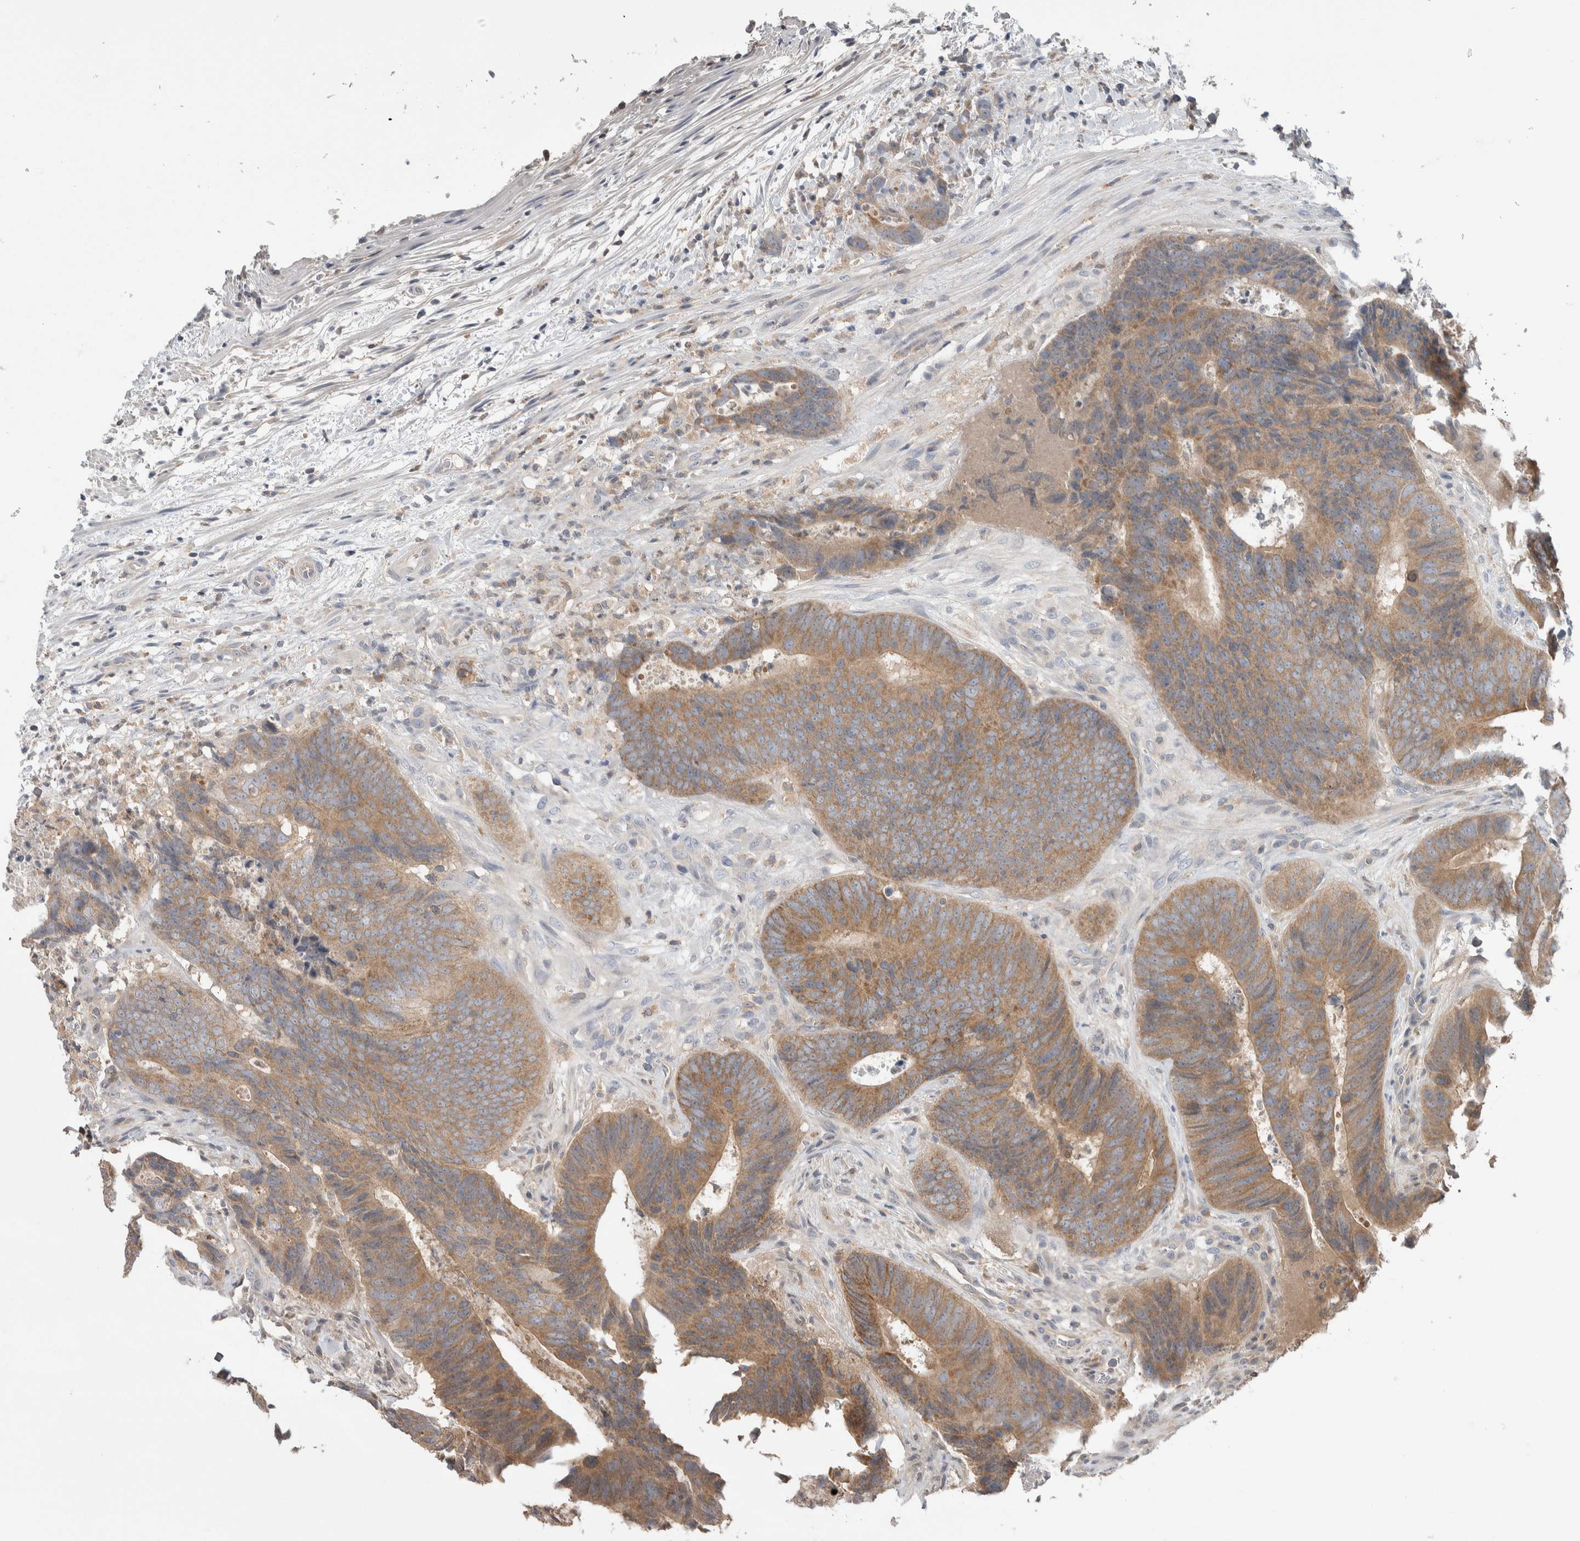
{"staining": {"intensity": "moderate", "quantity": ">75%", "location": "cytoplasmic/membranous"}, "tissue": "colorectal cancer", "cell_type": "Tumor cells", "image_type": "cancer", "snomed": [{"axis": "morphology", "description": "Adenocarcinoma, NOS"}, {"axis": "topography", "description": "Colon"}], "caption": "This photomicrograph displays colorectal cancer stained with IHC to label a protein in brown. The cytoplasmic/membranous of tumor cells show moderate positivity for the protein. Nuclei are counter-stained blue.", "gene": "HTATIP2", "patient": {"sex": "male", "age": 56}}